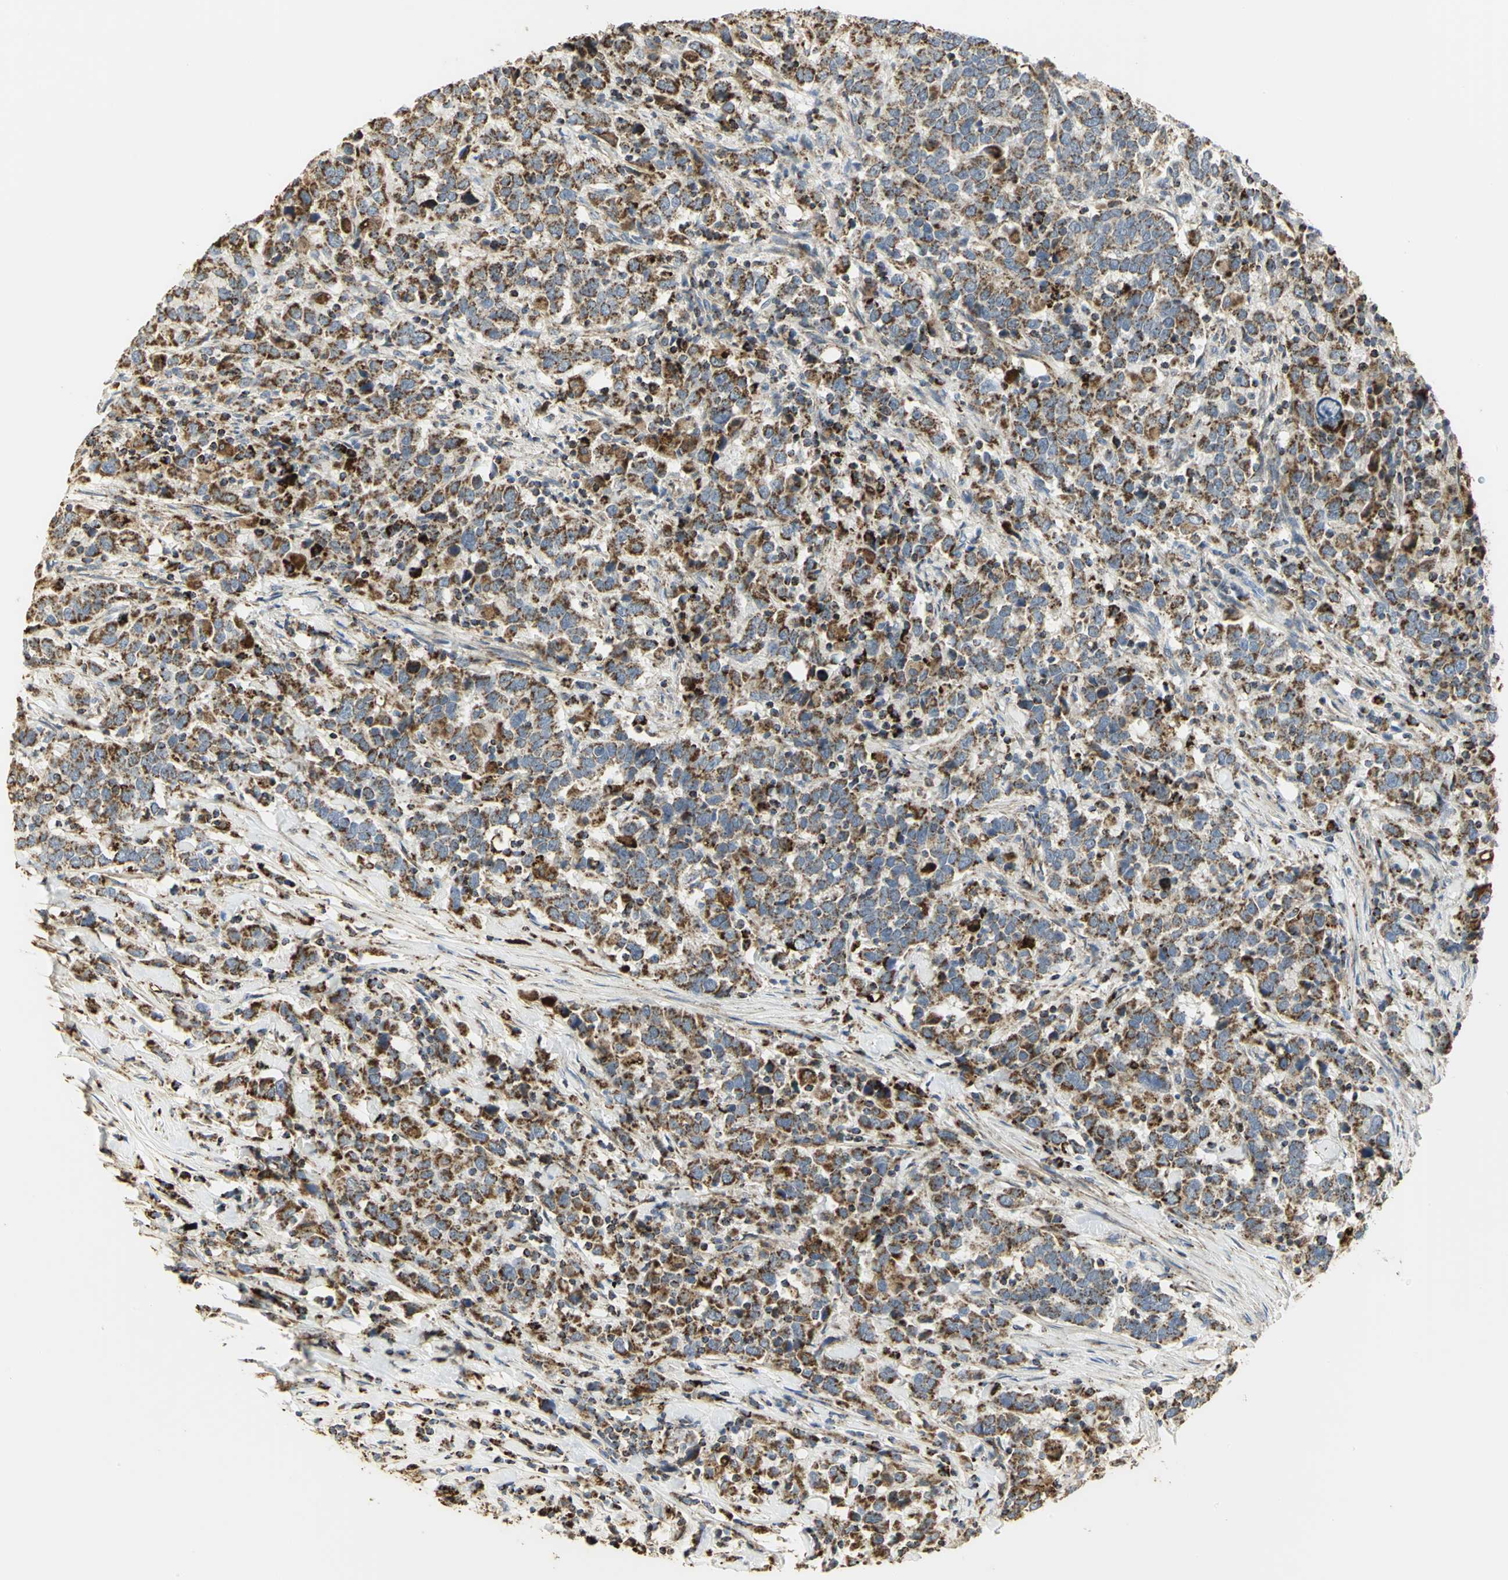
{"staining": {"intensity": "strong", "quantity": ">75%", "location": "cytoplasmic/membranous"}, "tissue": "urothelial cancer", "cell_type": "Tumor cells", "image_type": "cancer", "snomed": [{"axis": "morphology", "description": "Urothelial carcinoma, High grade"}, {"axis": "topography", "description": "Urinary bladder"}], "caption": "A high amount of strong cytoplasmic/membranous staining is present in about >75% of tumor cells in high-grade urothelial carcinoma tissue.", "gene": "VDAC1", "patient": {"sex": "male", "age": 61}}